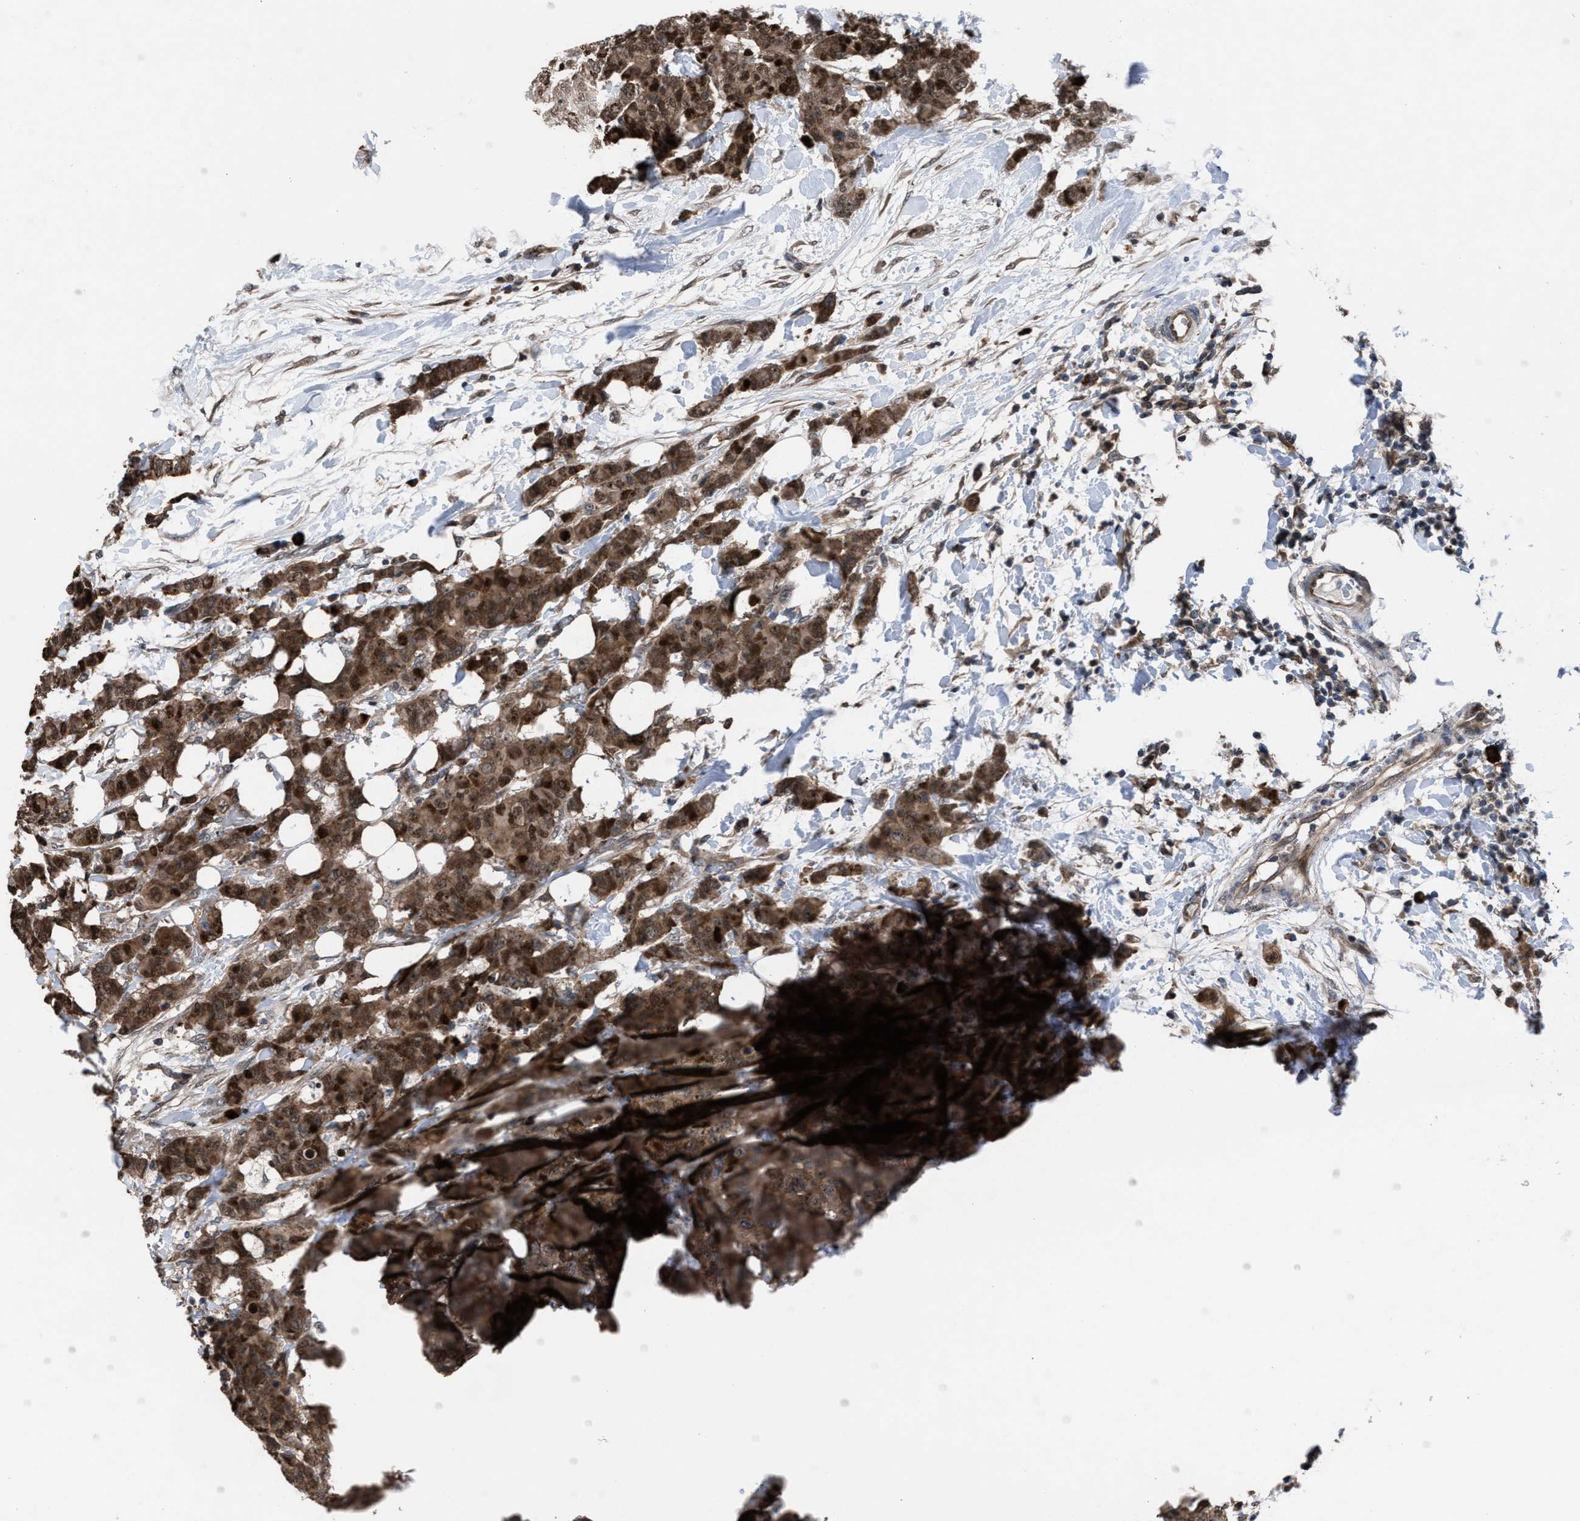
{"staining": {"intensity": "moderate", "quantity": ">75%", "location": "cytoplasmic/membranous,nuclear"}, "tissue": "breast cancer", "cell_type": "Tumor cells", "image_type": "cancer", "snomed": [{"axis": "morphology", "description": "Normal tissue, NOS"}, {"axis": "morphology", "description": "Duct carcinoma"}, {"axis": "topography", "description": "Breast"}], "caption": "A medium amount of moderate cytoplasmic/membranous and nuclear expression is present in approximately >75% of tumor cells in breast infiltrating ductal carcinoma tissue.", "gene": "TP53BP2", "patient": {"sex": "female", "age": 40}}